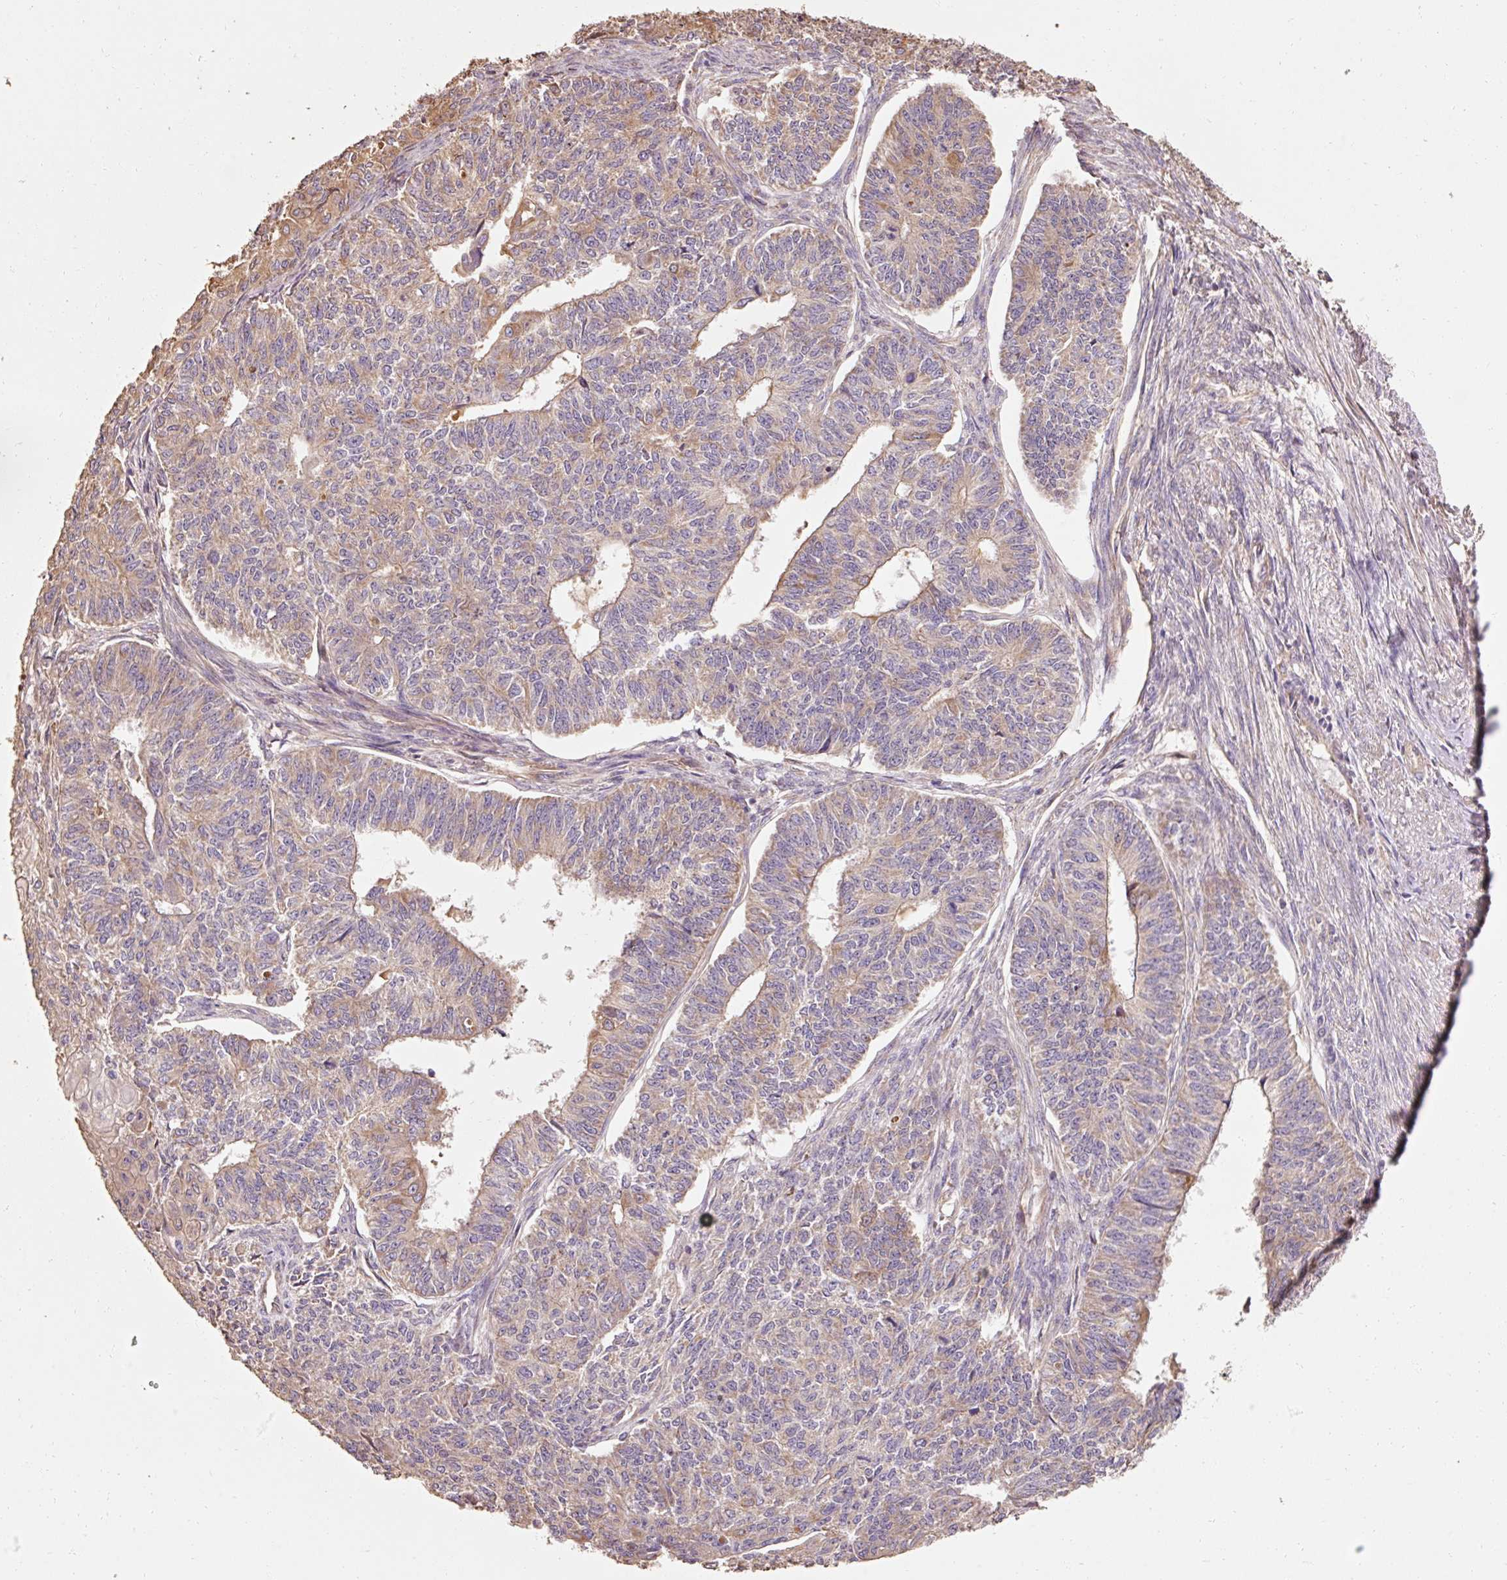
{"staining": {"intensity": "moderate", "quantity": "25%-75%", "location": "cytoplasmic/membranous"}, "tissue": "endometrial cancer", "cell_type": "Tumor cells", "image_type": "cancer", "snomed": [{"axis": "morphology", "description": "Adenocarcinoma, NOS"}, {"axis": "topography", "description": "Endometrium"}], "caption": "DAB immunohistochemical staining of human endometrial cancer exhibits moderate cytoplasmic/membranous protein positivity in approximately 25%-75% of tumor cells.", "gene": "EFHC1", "patient": {"sex": "female", "age": 32}}